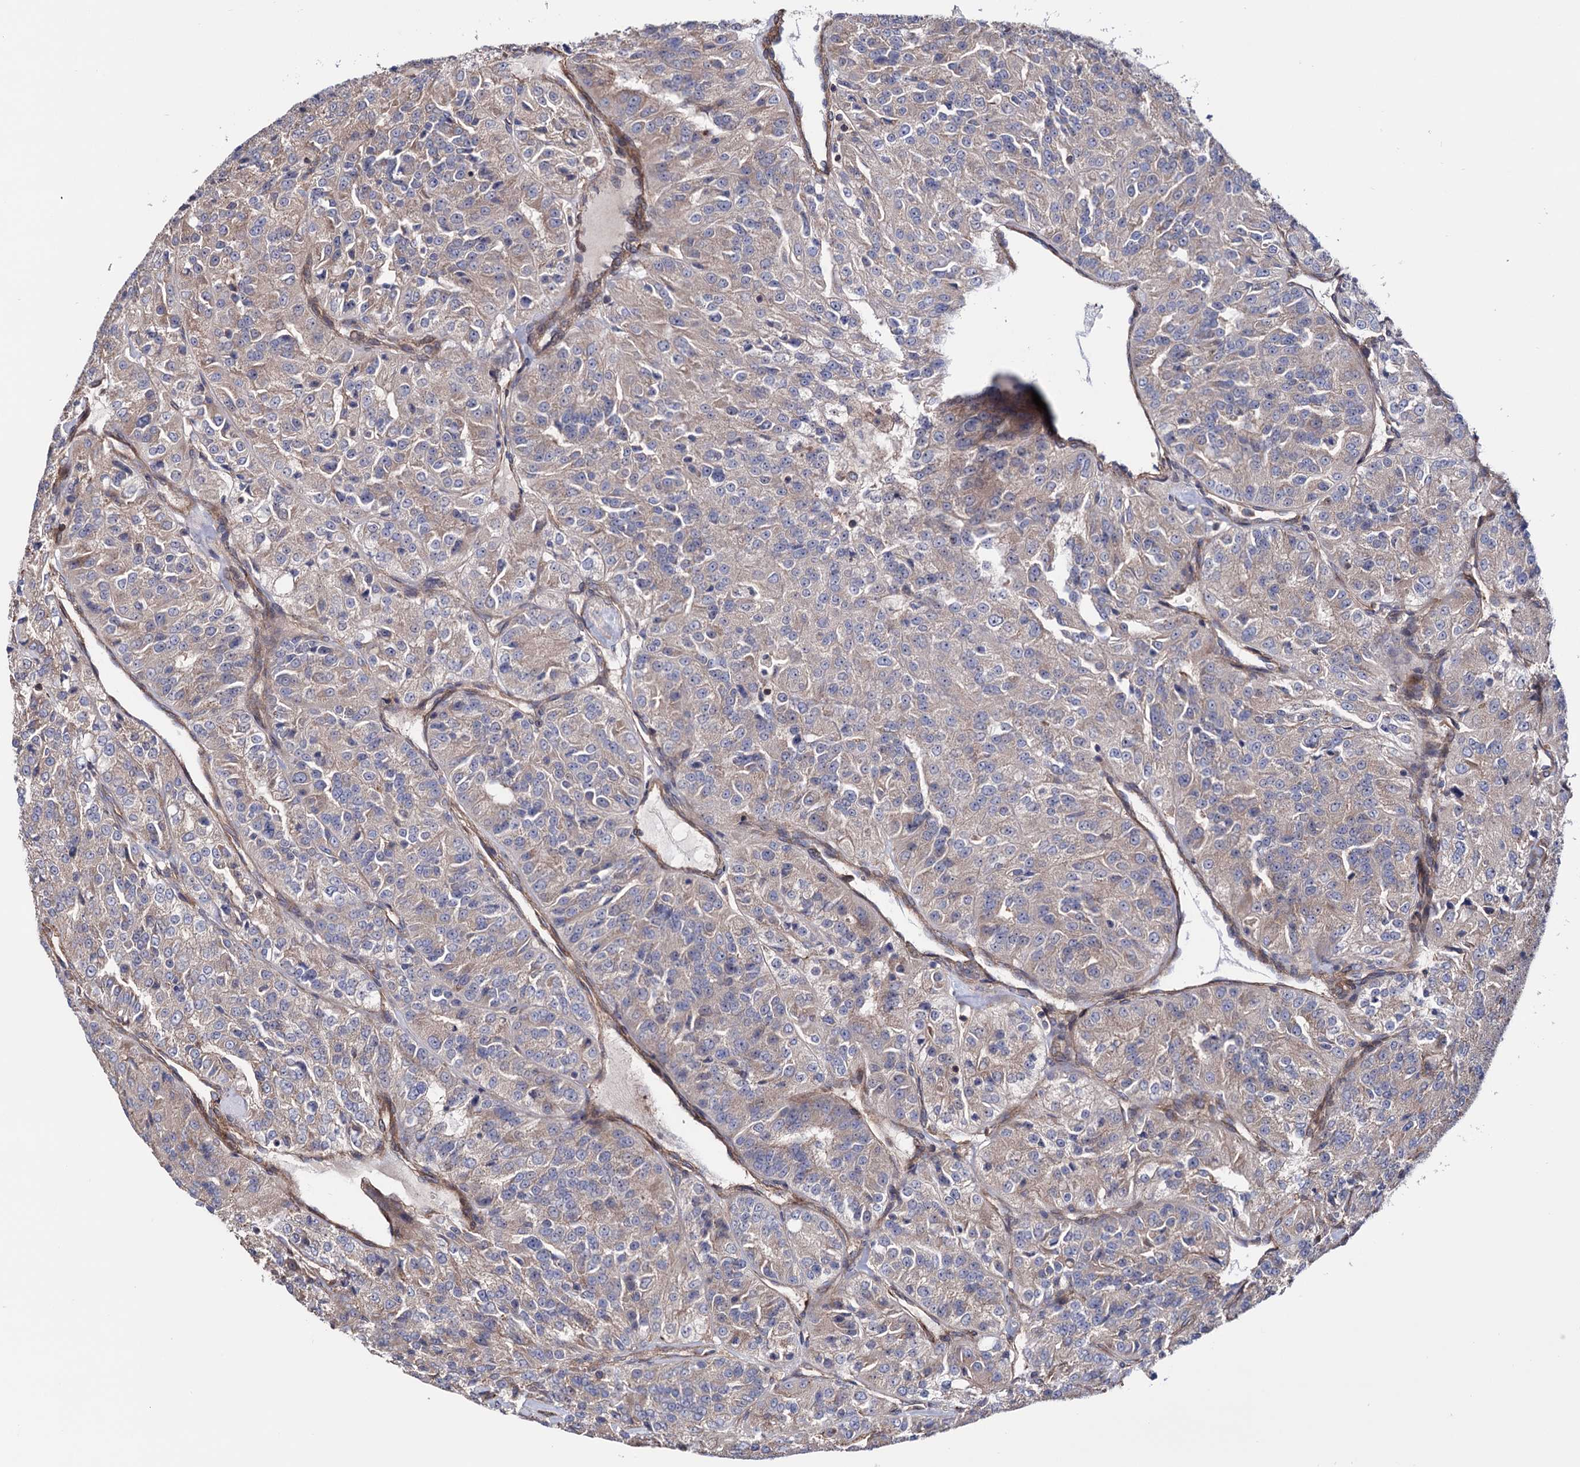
{"staining": {"intensity": "negative", "quantity": "none", "location": "none"}, "tissue": "renal cancer", "cell_type": "Tumor cells", "image_type": "cancer", "snomed": [{"axis": "morphology", "description": "Adenocarcinoma, NOS"}, {"axis": "topography", "description": "Kidney"}], "caption": "The histopathology image exhibits no significant expression in tumor cells of renal cancer.", "gene": "FERMT2", "patient": {"sex": "female", "age": 63}}